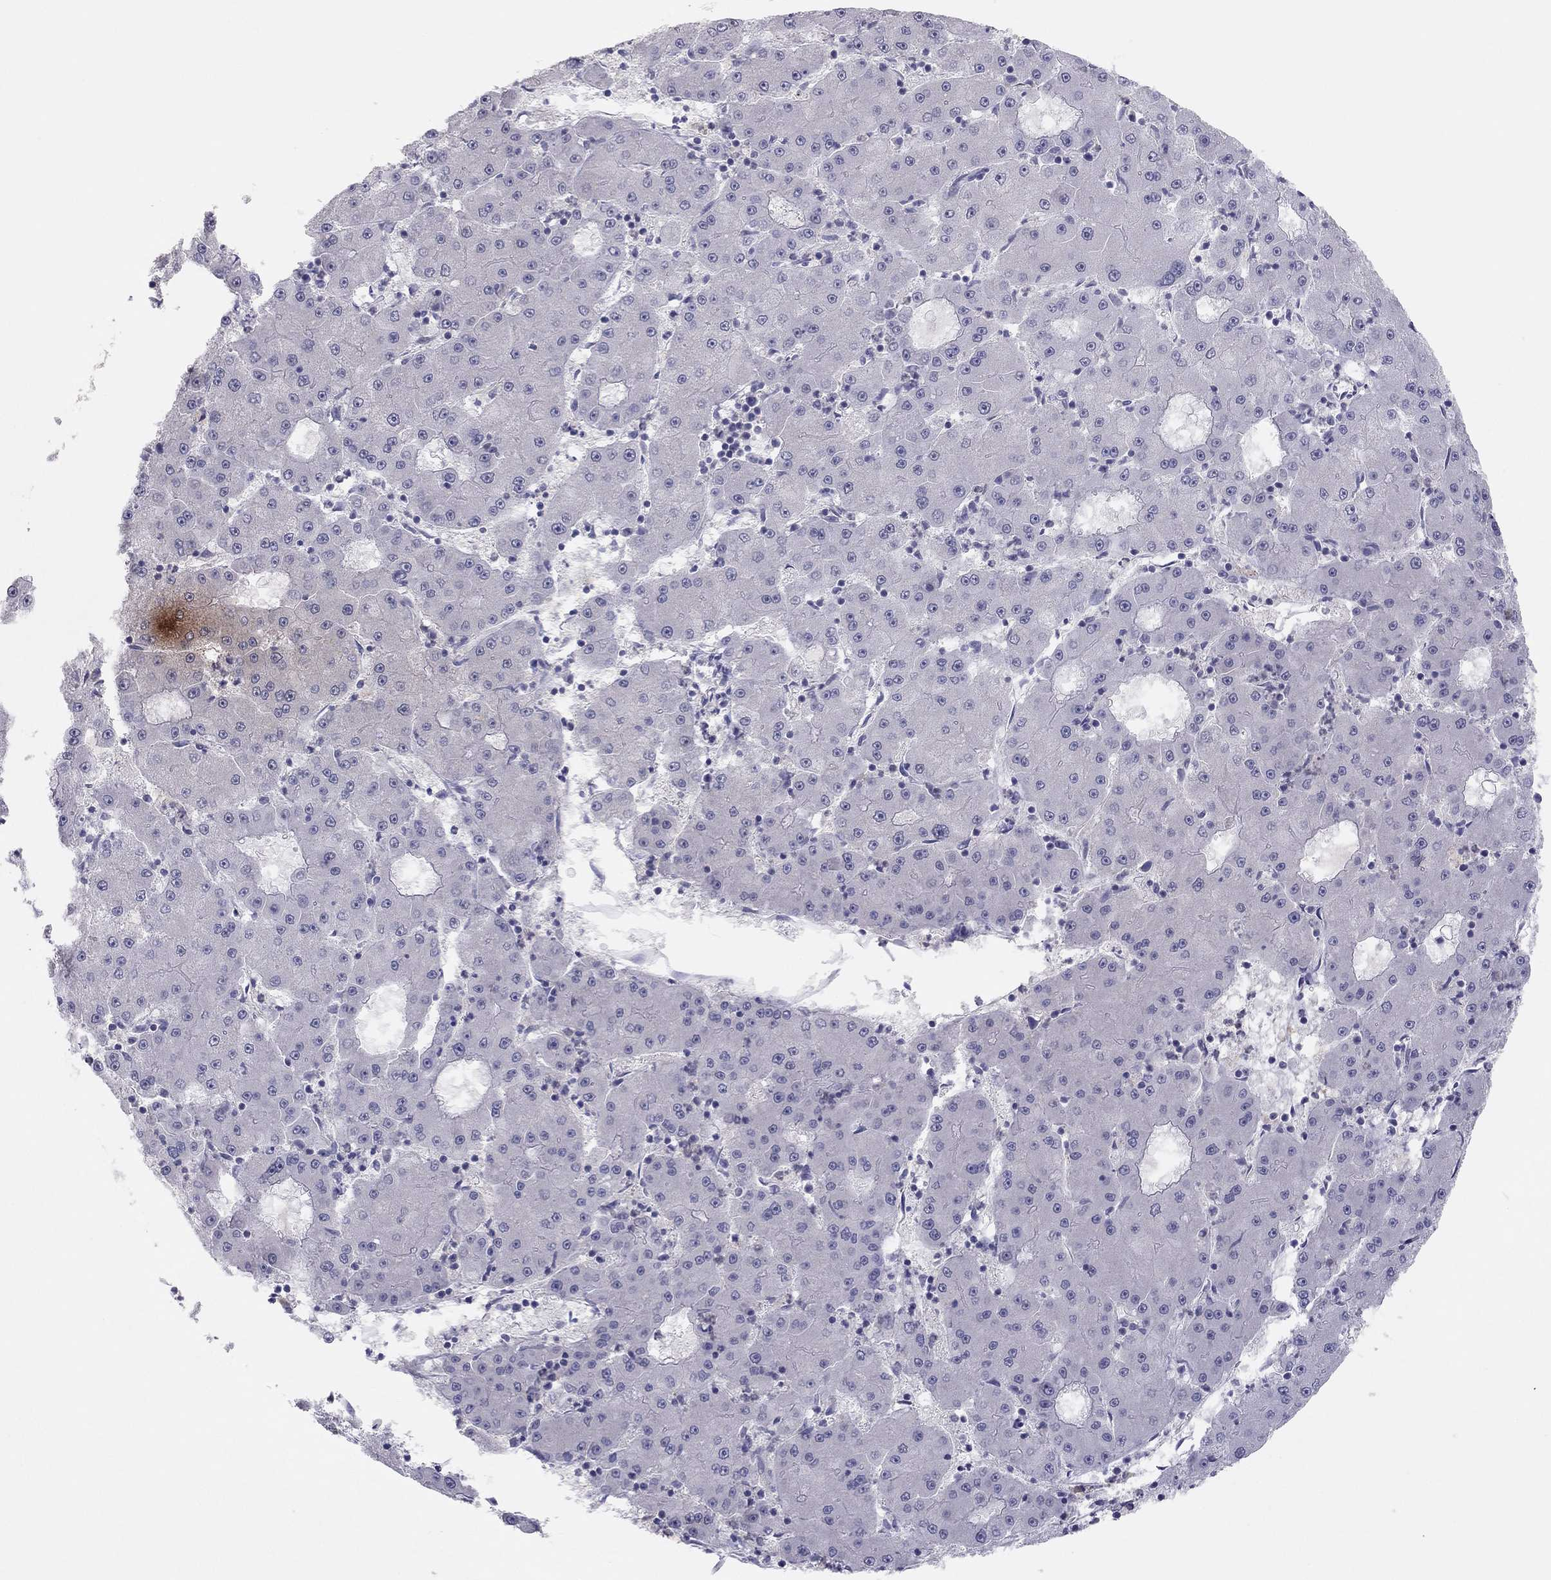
{"staining": {"intensity": "negative", "quantity": "none", "location": "none"}, "tissue": "liver cancer", "cell_type": "Tumor cells", "image_type": "cancer", "snomed": [{"axis": "morphology", "description": "Carcinoma, Hepatocellular, NOS"}, {"axis": "topography", "description": "Liver"}], "caption": "The micrograph reveals no significant positivity in tumor cells of liver cancer.", "gene": "ADORA2A", "patient": {"sex": "male", "age": 73}}